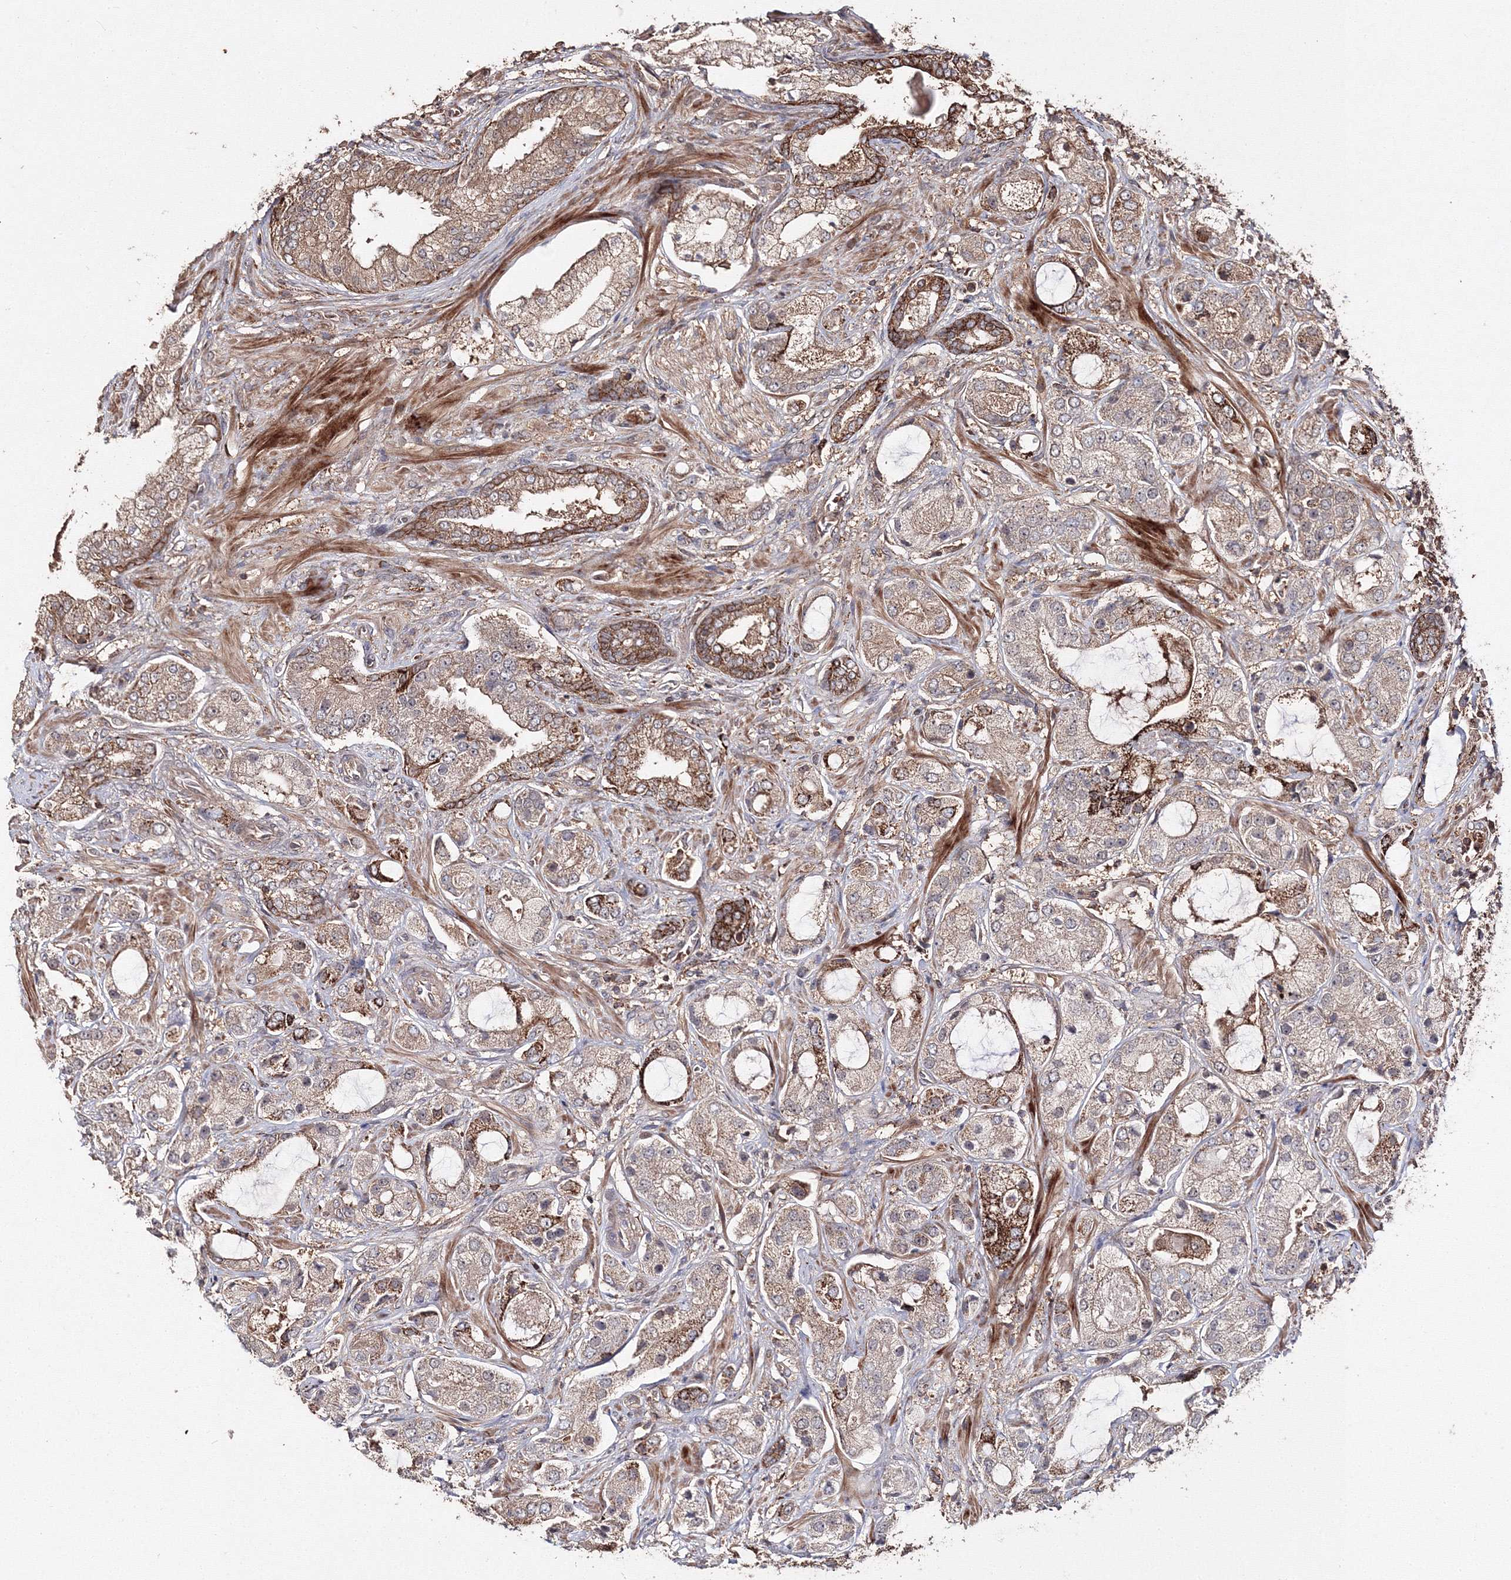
{"staining": {"intensity": "weak", "quantity": "25%-75%", "location": "cytoplasmic/membranous"}, "tissue": "prostate cancer", "cell_type": "Tumor cells", "image_type": "cancer", "snomed": [{"axis": "morphology", "description": "Normal tissue, NOS"}, {"axis": "morphology", "description": "Adenocarcinoma, High grade"}, {"axis": "topography", "description": "Prostate"}, {"axis": "topography", "description": "Peripheral nerve tissue"}], "caption": "Weak cytoplasmic/membranous positivity for a protein is seen in about 25%-75% of tumor cells of prostate cancer (high-grade adenocarcinoma) using immunohistochemistry (IHC).", "gene": "DDO", "patient": {"sex": "male", "age": 59}}